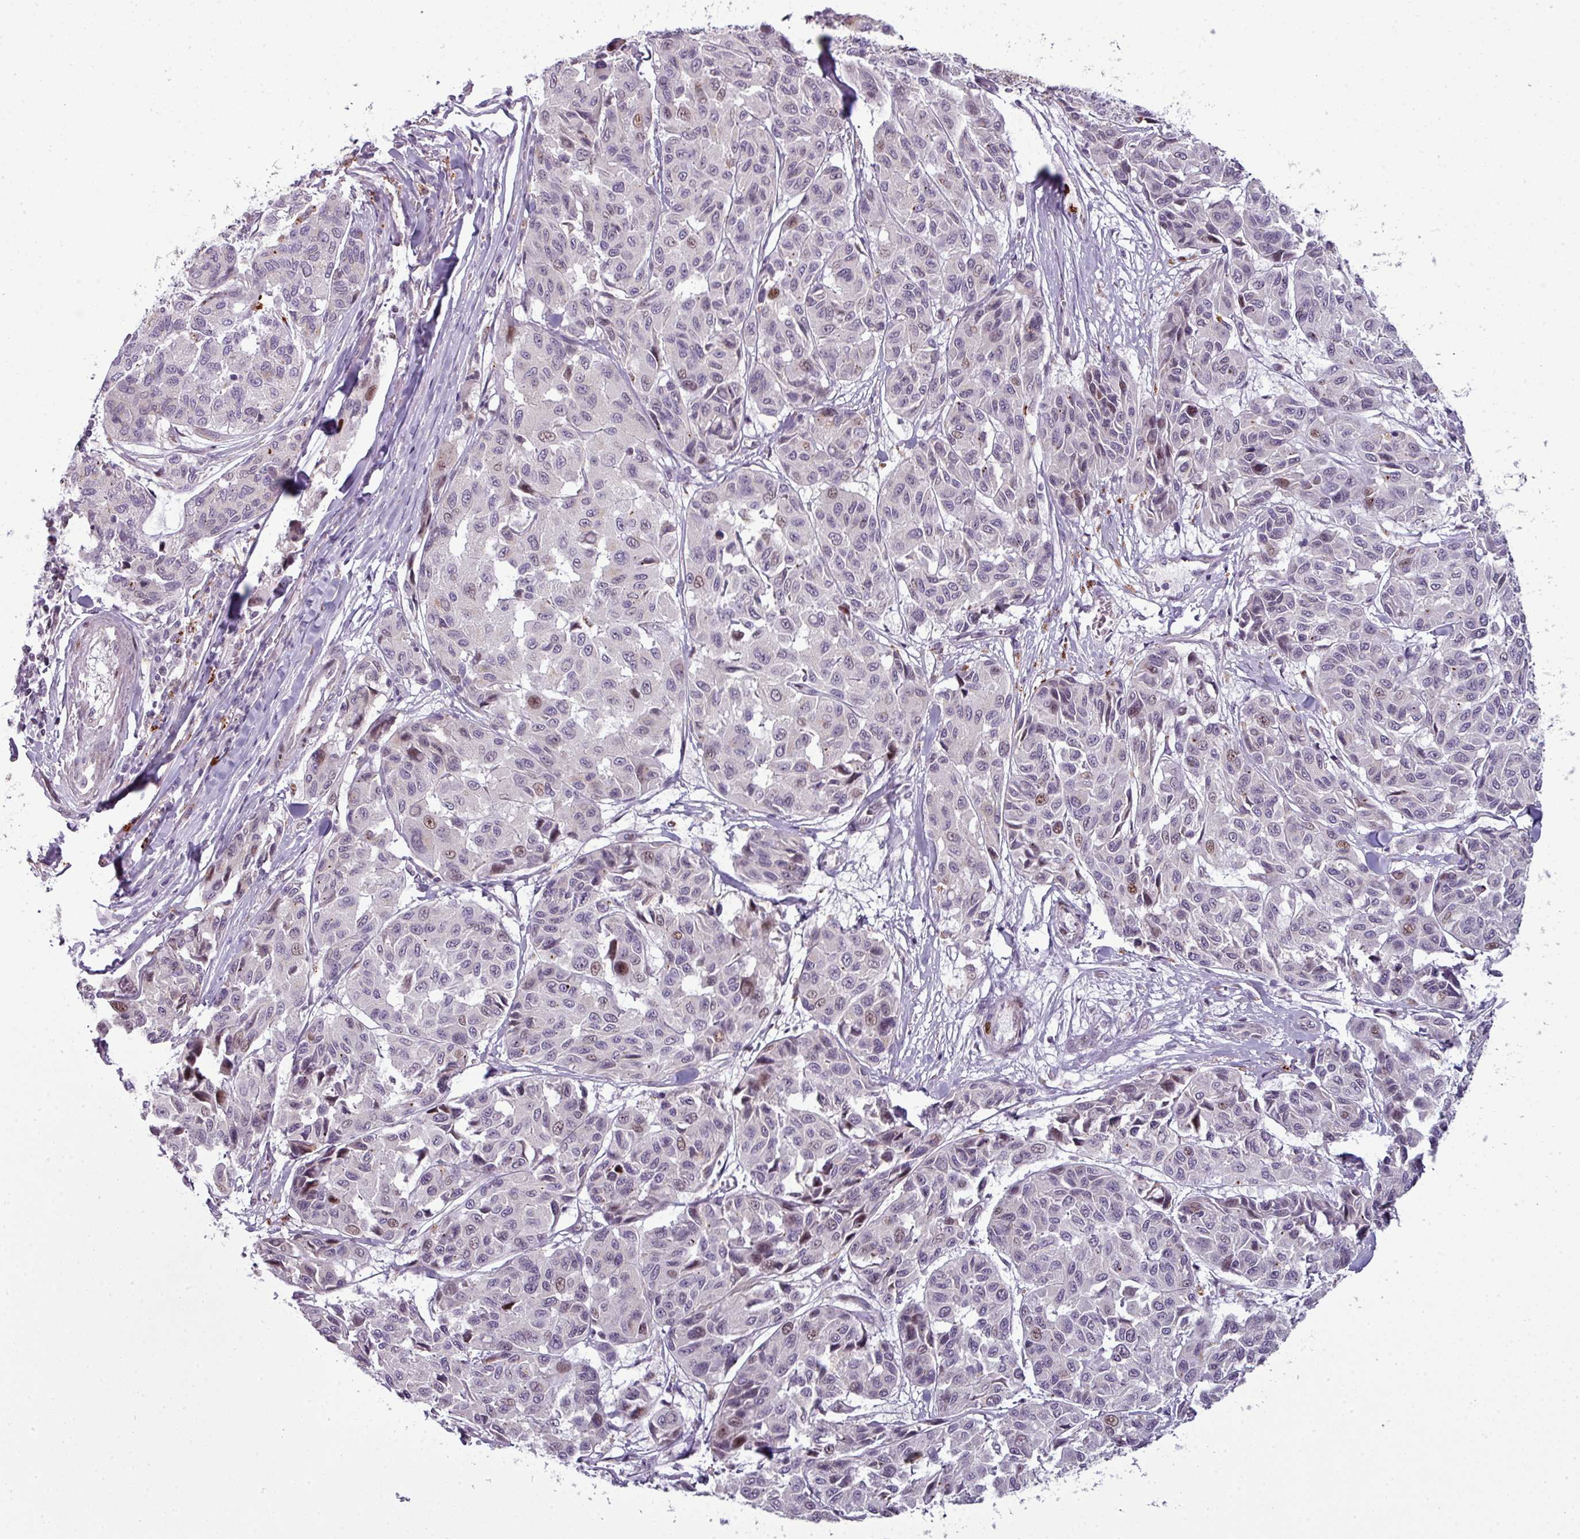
{"staining": {"intensity": "moderate", "quantity": "<25%", "location": "nuclear"}, "tissue": "melanoma", "cell_type": "Tumor cells", "image_type": "cancer", "snomed": [{"axis": "morphology", "description": "Malignant melanoma, NOS"}, {"axis": "topography", "description": "Skin"}], "caption": "Melanoma stained for a protein (brown) demonstrates moderate nuclear positive expression in about <25% of tumor cells.", "gene": "TMEFF1", "patient": {"sex": "female", "age": 66}}